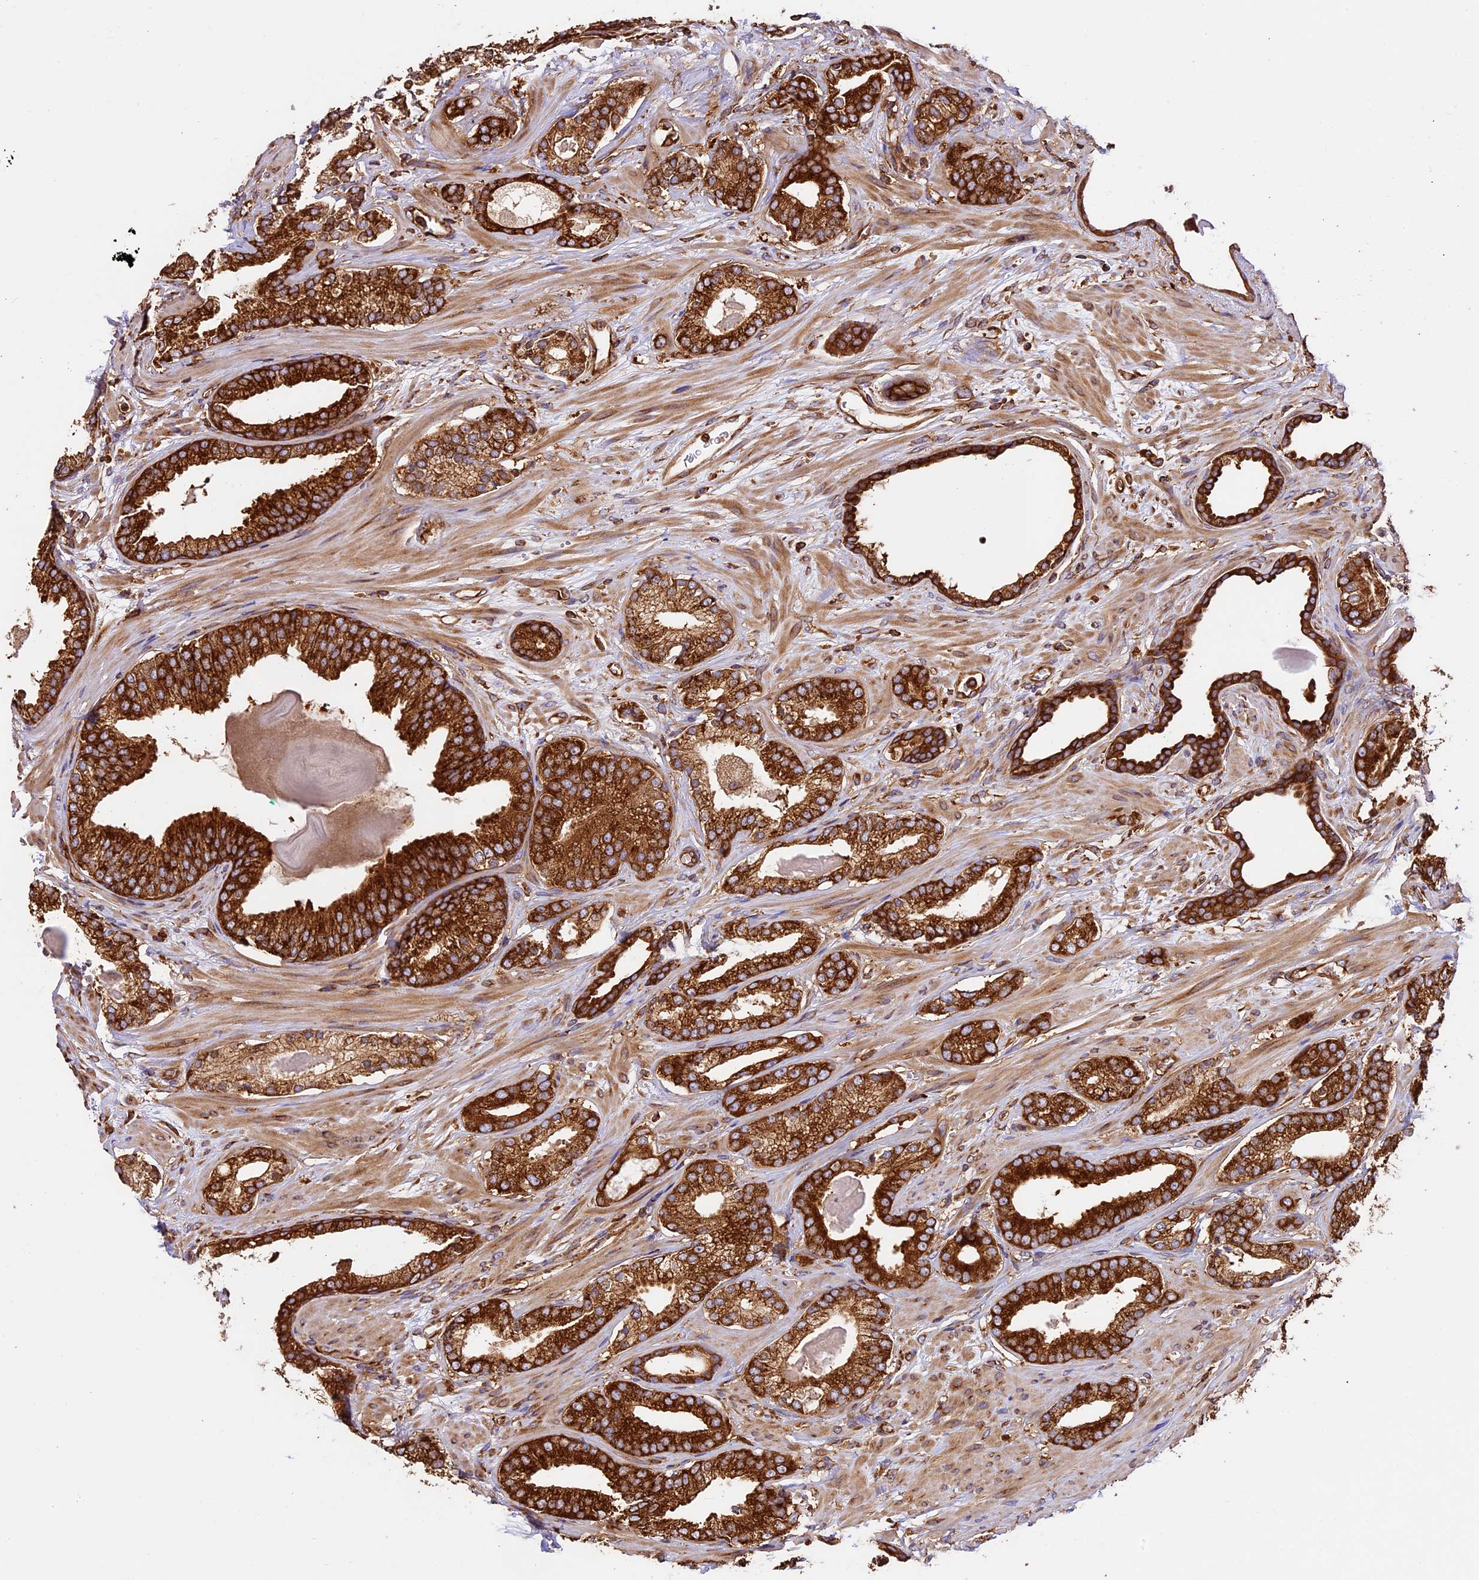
{"staining": {"intensity": "strong", "quantity": ">75%", "location": "cytoplasmic/membranous"}, "tissue": "prostate cancer", "cell_type": "Tumor cells", "image_type": "cancer", "snomed": [{"axis": "morphology", "description": "Adenocarcinoma, Low grade"}, {"axis": "topography", "description": "Prostate"}], "caption": "Prostate low-grade adenocarcinoma stained for a protein exhibits strong cytoplasmic/membranous positivity in tumor cells.", "gene": "KARS1", "patient": {"sex": "male", "age": 70}}